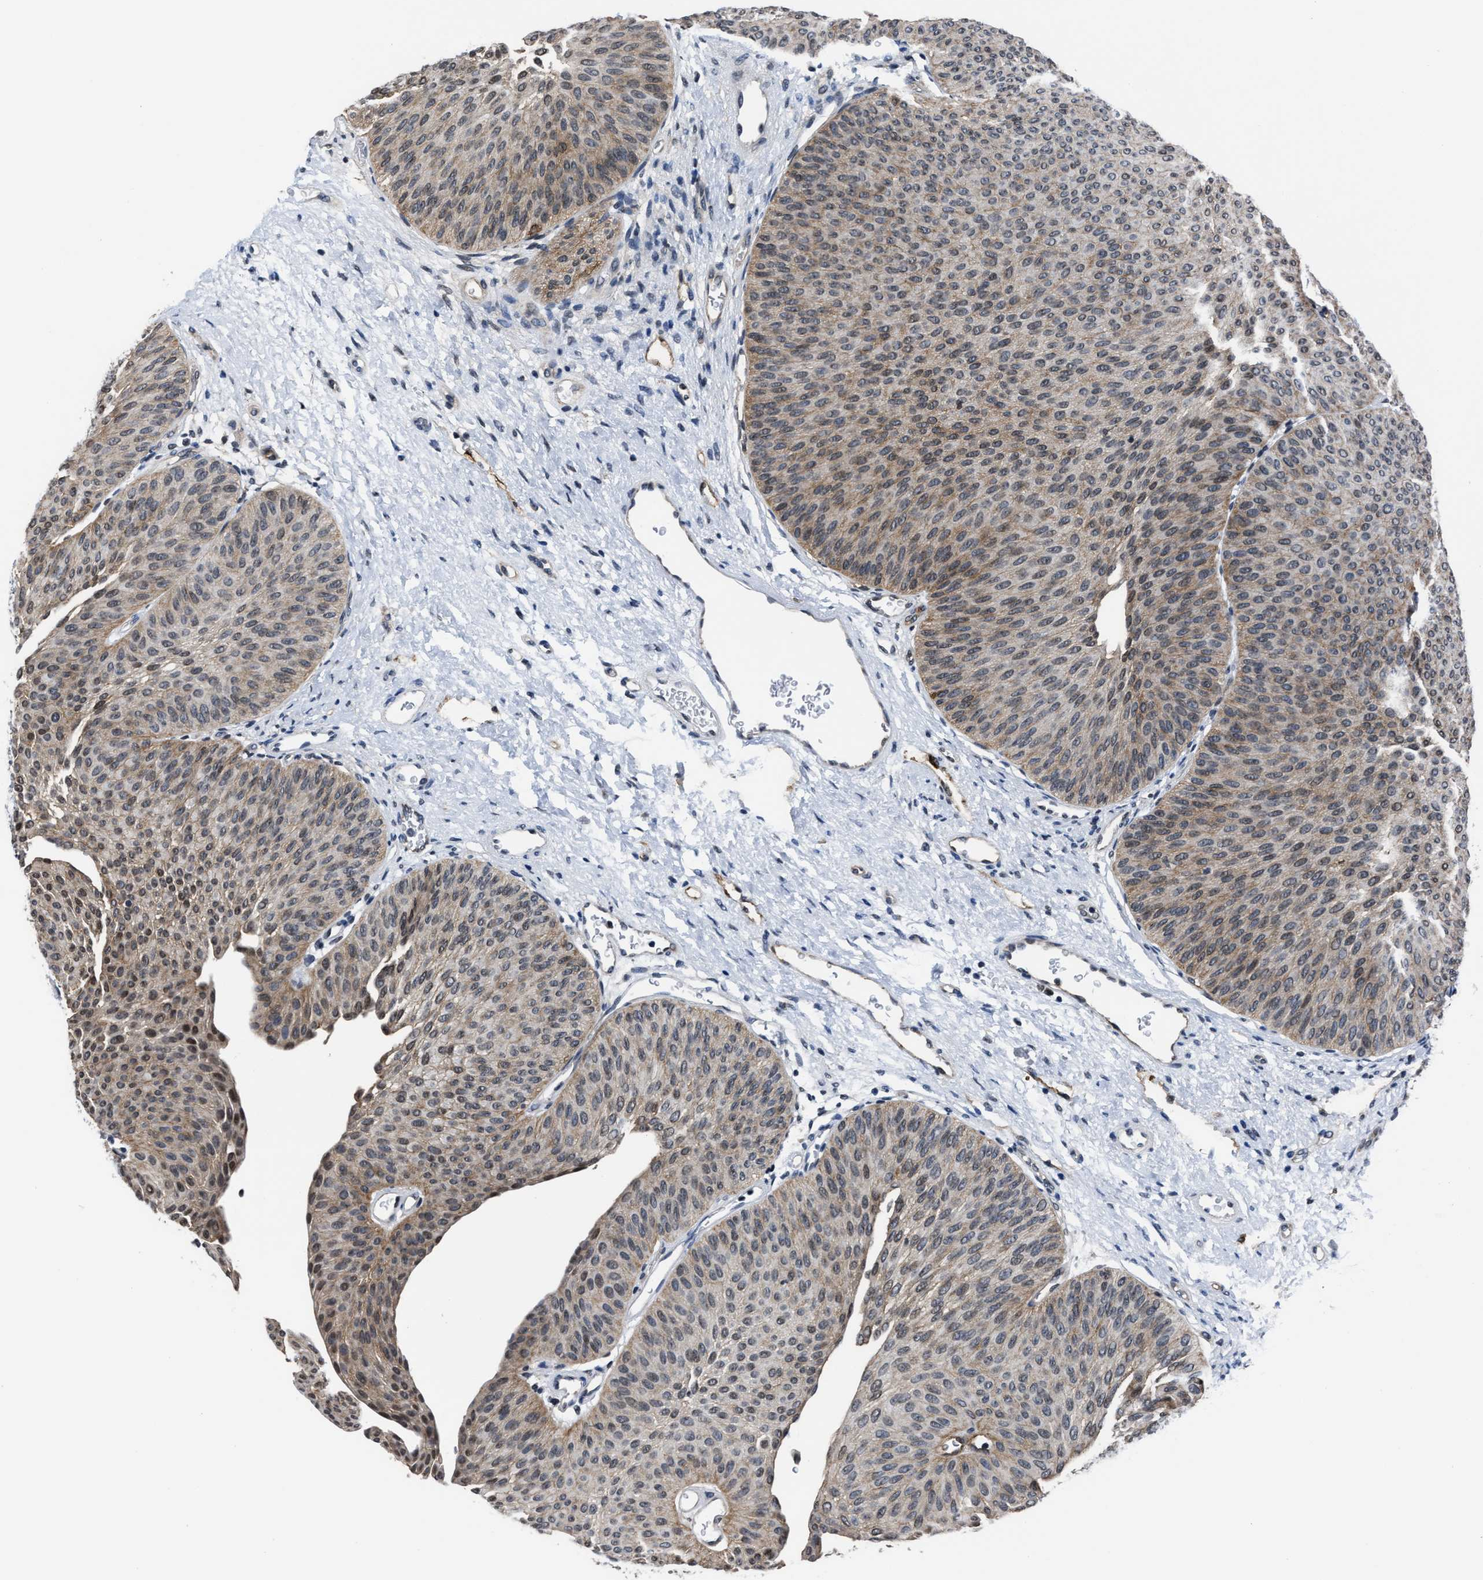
{"staining": {"intensity": "moderate", "quantity": ">75%", "location": "cytoplasmic/membranous"}, "tissue": "urothelial cancer", "cell_type": "Tumor cells", "image_type": "cancer", "snomed": [{"axis": "morphology", "description": "Urothelial carcinoma, Low grade"}, {"axis": "topography", "description": "Urinary bladder"}], "caption": "Immunohistochemical staining of urothelial cancer displays medium levels of moderate cytoplasmic/membranous staining in about >75% of tumor cells. The staining was performed using DAB (3,3'-diaminobenzidine), with brown indicating positive protein expression. Nuclei are stained blue with hematoxylin.", "gene": "MARCKSL1", "patient": {"sex": "female", "age": 60}}